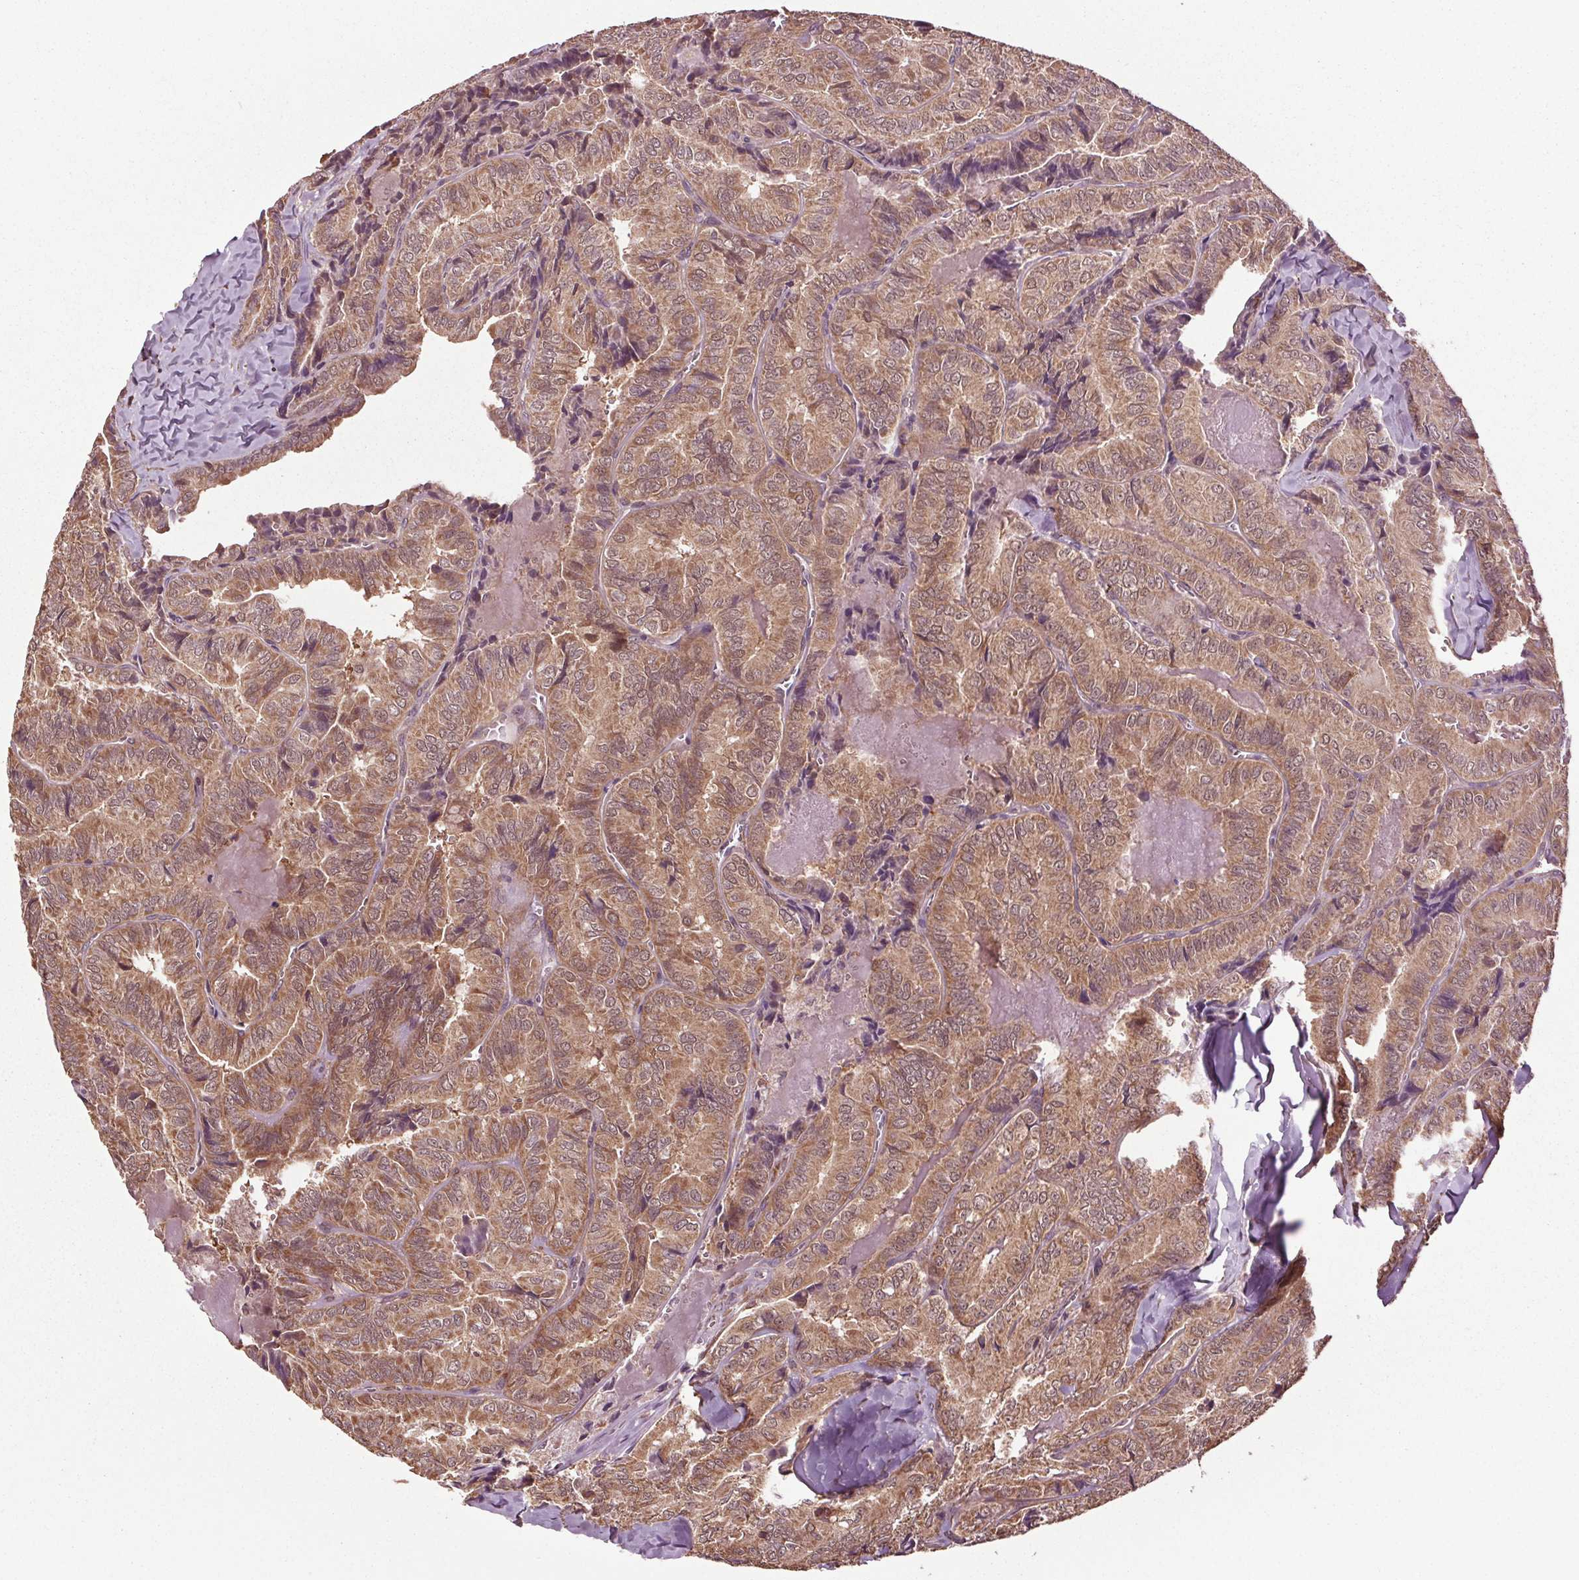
{"staining": {"intensity": "moderate", "quantity": ">75%", "location": "cytoplasmic/membranous"}, "tissue": "thyroid cancer", "cell_type": "Tumor cells", "image_type": "cancer", "snomed": [{"axis": "morphology", "description": "Papillary adenocarcinoma, NOS"}, {"axis": "topography", "description": "Thyroid gland"}], "caption": "Human thyroid cancer stained with a protein marker shows moderate staining in tumor cells.", "gene": "RNPEP", "patient": {"sex": "female", "age": 75}}